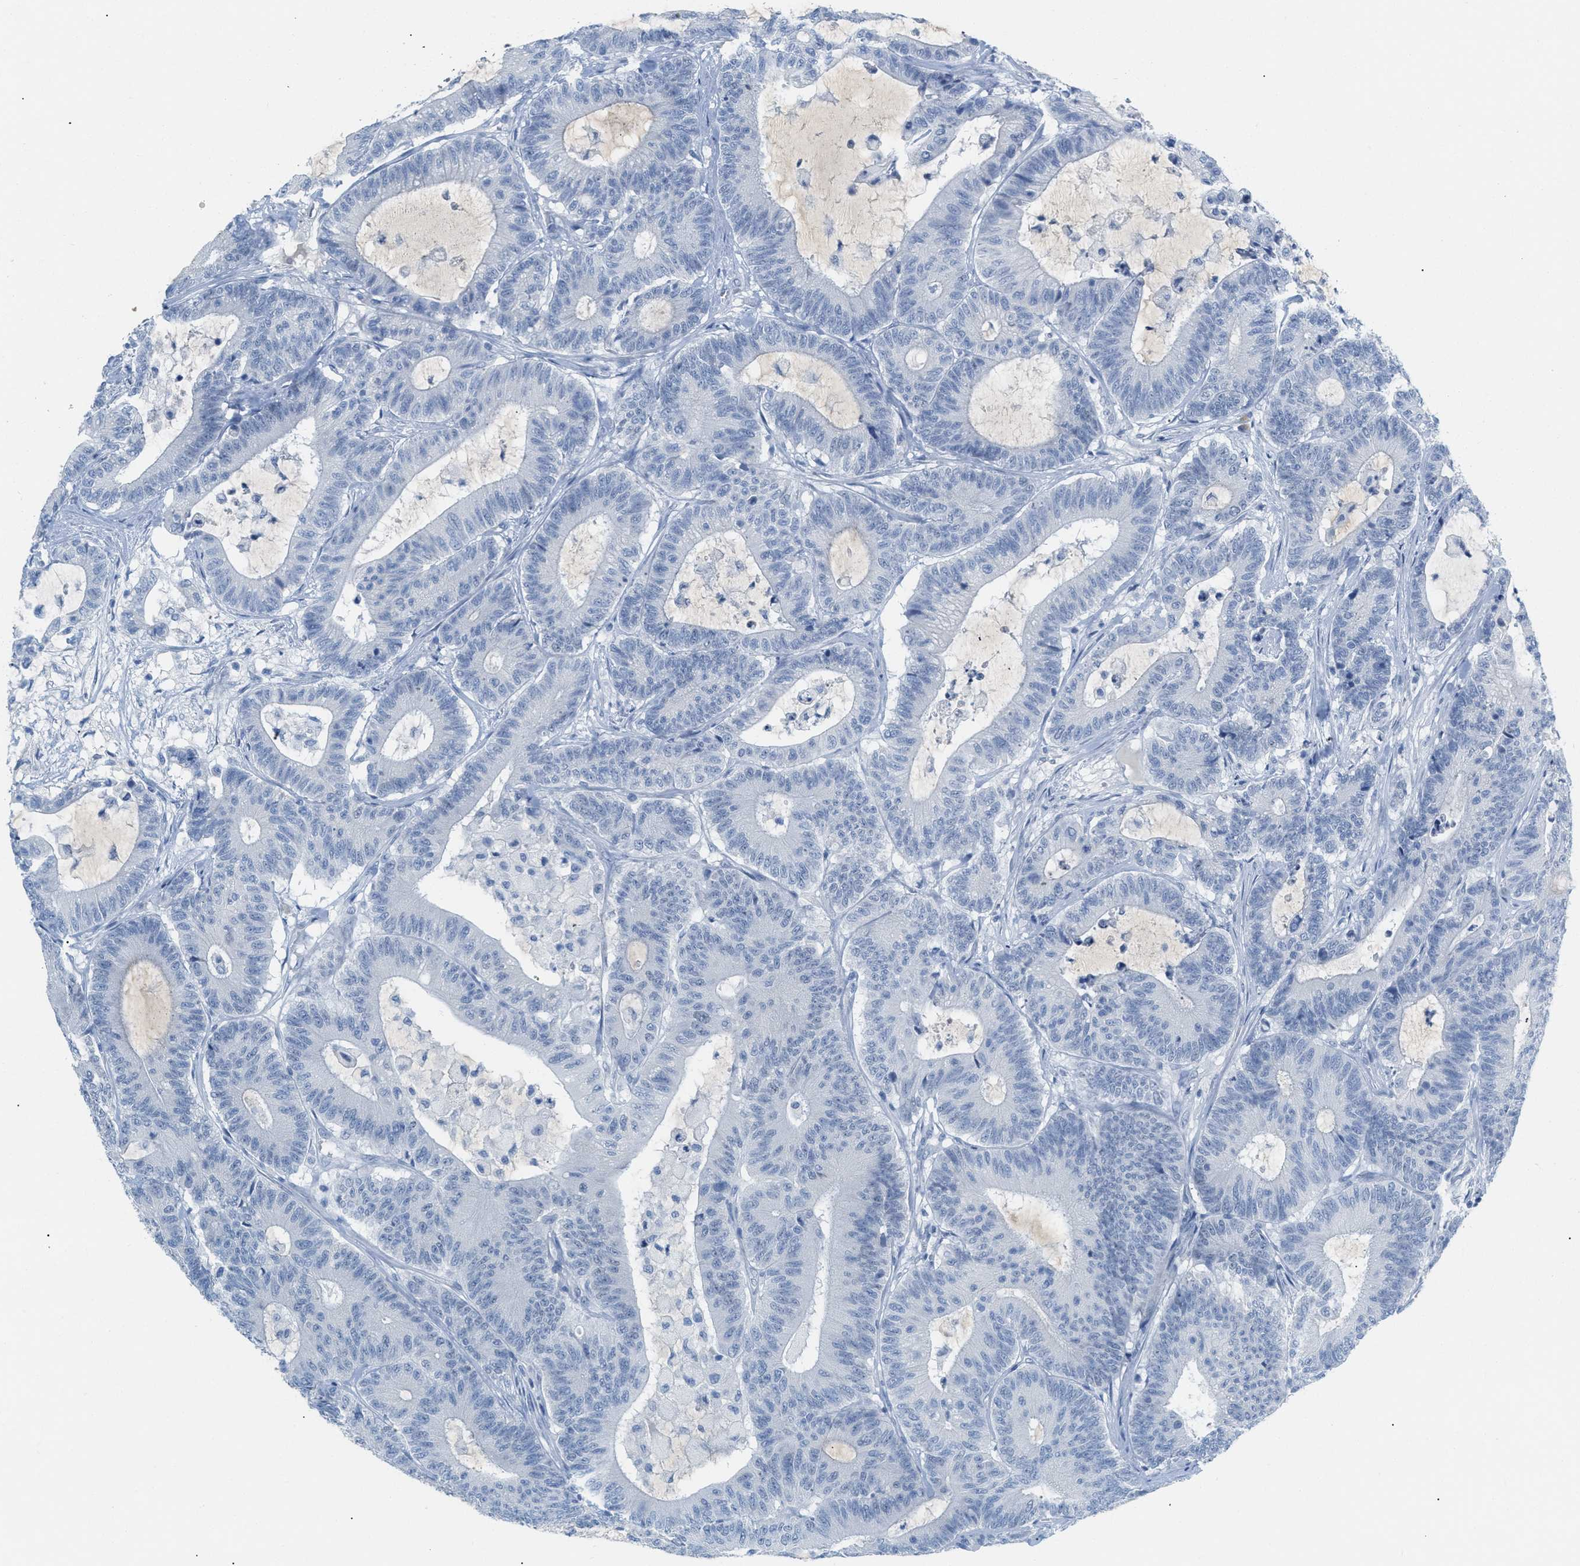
{"staining": {"intensity": "negative", "quantity": "none", "location": "none"}, "tissue": "colorectal cancer", "cell_type": "Tumor cells", "image_type": "cancer", "snomed": [{"axis": "morphology", "description": "Adenocarcinoma, NOS"}, {"axis": "topography", "description": "Colon"}], "caption": "Human adenocarcinoma (colorectal) stained for a protein using IHC exhibits no positivity in tumor cells.", "gene": "HSF2", "patient": {"sex": "female", "age": 84}}